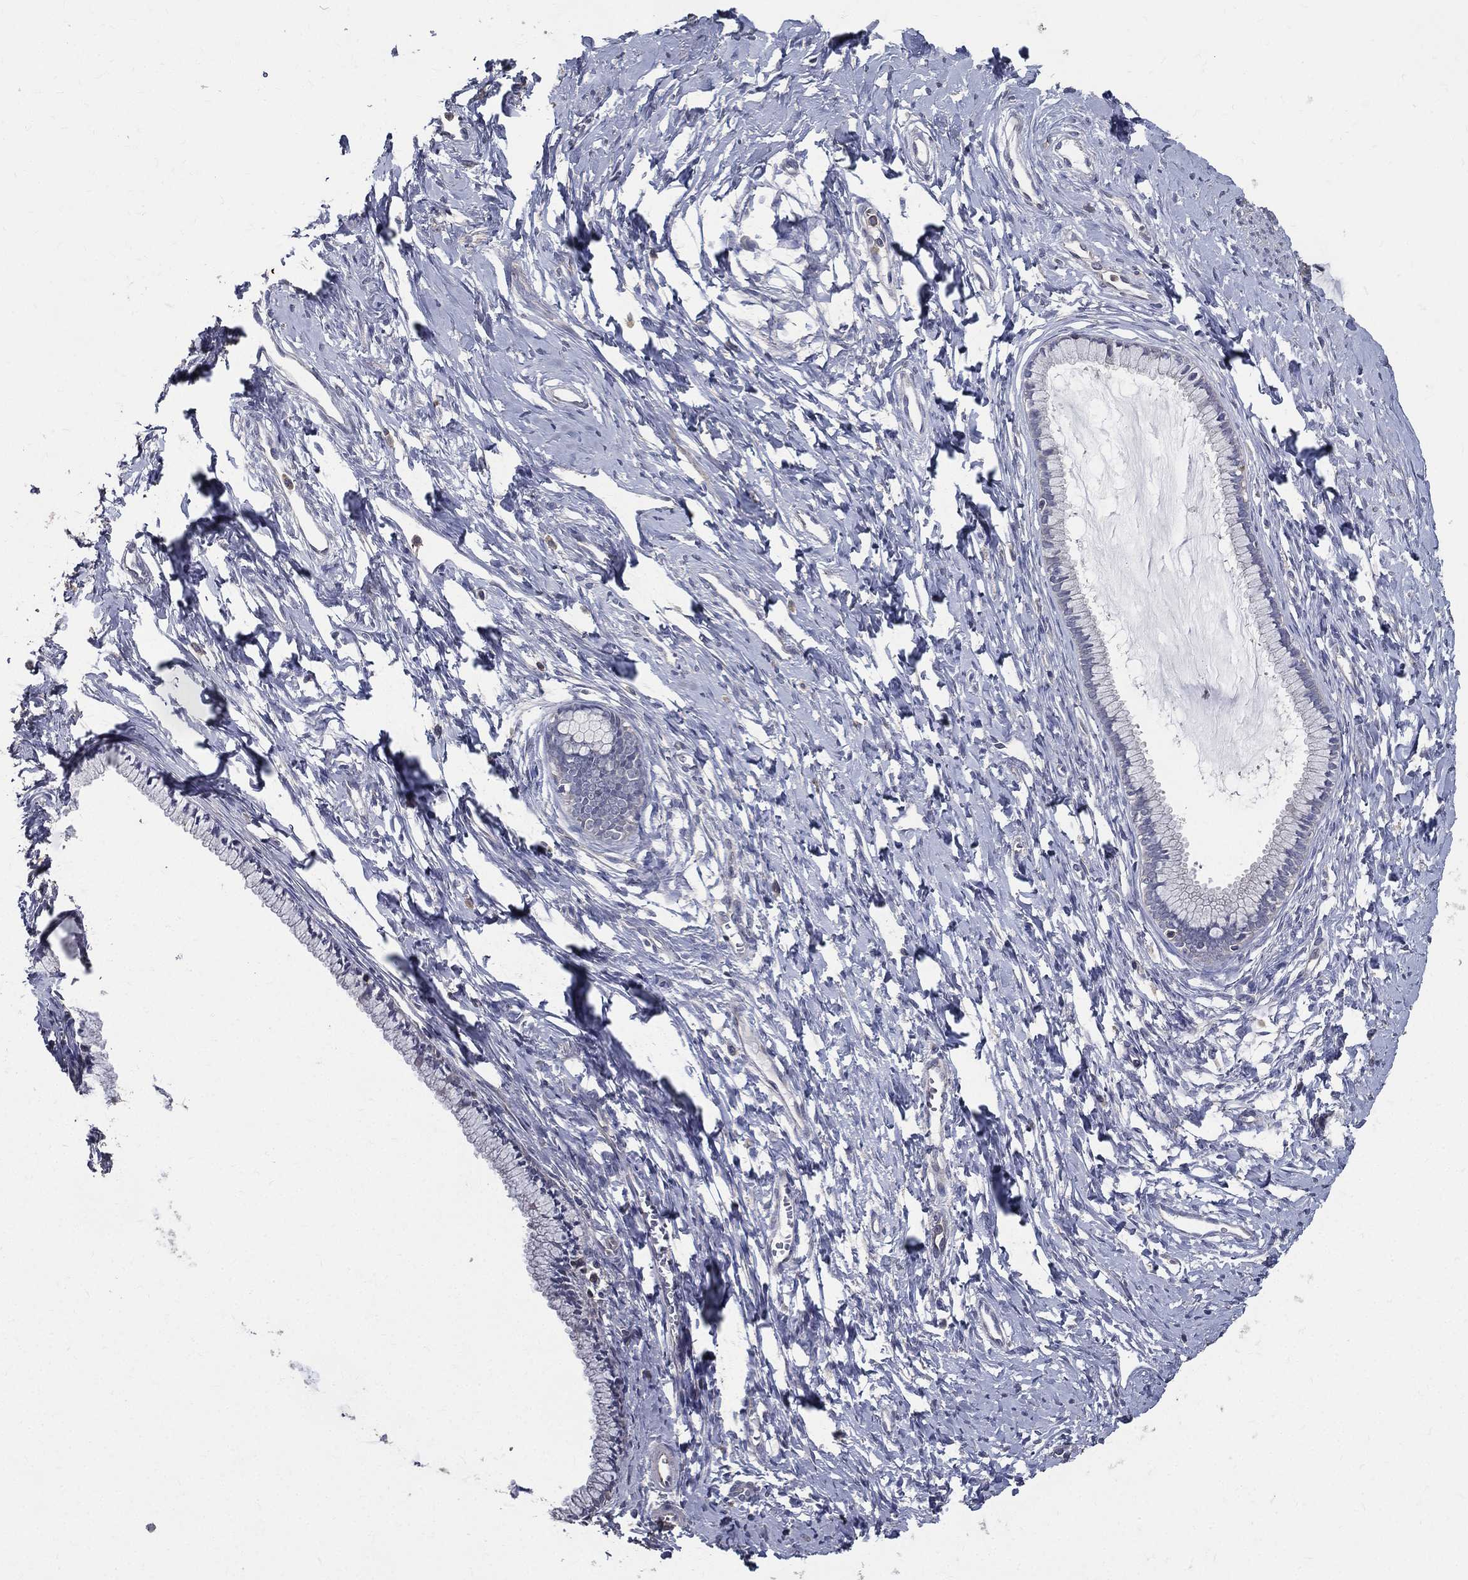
{"staining": {"intensity": "negative", "quantity": "none", "location": "none"}, "tissue": "cervix", "cell_type": "Glandular cells", "image_type": "normal", "snomed": [{"axis": "morphology", "description": "Normal tissue, NOS"}, {"axis": "topography", "description": "Cervix"}], "caption": "DAB (3,3'-diaminobenzidine) immunohistochemical staining of benign human cervix reveals no significant positivity in glandular cells. The staining is performed using DAB (3,3'-diaminobenzidine) brown chromogen with nuclei counter-stained in using hematoxylin.", "gene": "SERPINB2", "patient": {"sex": "female", "age": 40}}